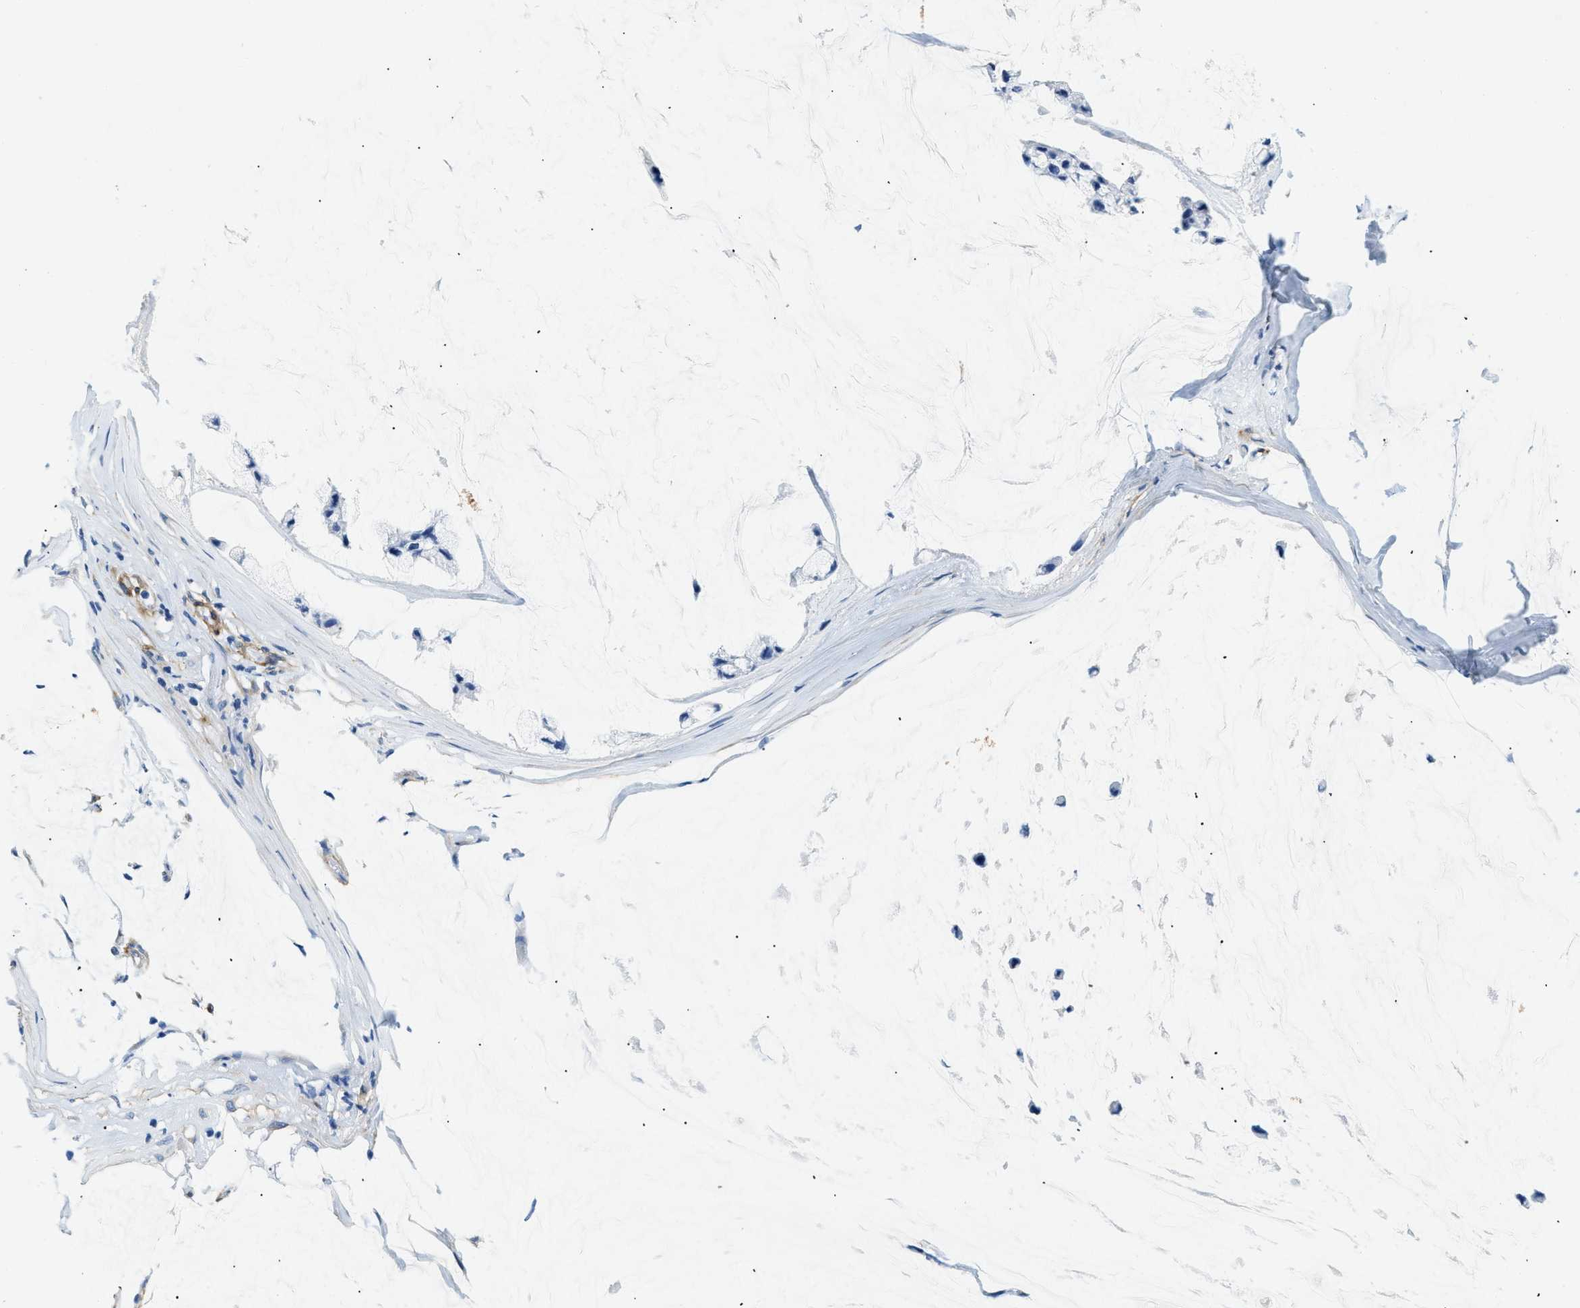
{"staining": {"intensity": "negative", "quantity": "none", "location": "none"}, "tissue": "ovarian cancer", "cell_type": "Tumor cells", "image_type": "cancer", "snomed": [{"axis": "morphology", "description": "Cystadenocarcinoma, mucinous, NOS"}, {"axis": "topography", "description": "Ovary"}], "caption": "High magnification brightfield microscopy of ovarian cancer stained with DAB (brown) and counterstained with hematoxylin (blue): tumor cells show no significant positivity.", "gene": "PDGFRB", "patient": {"sex": "female", "age": 39}}